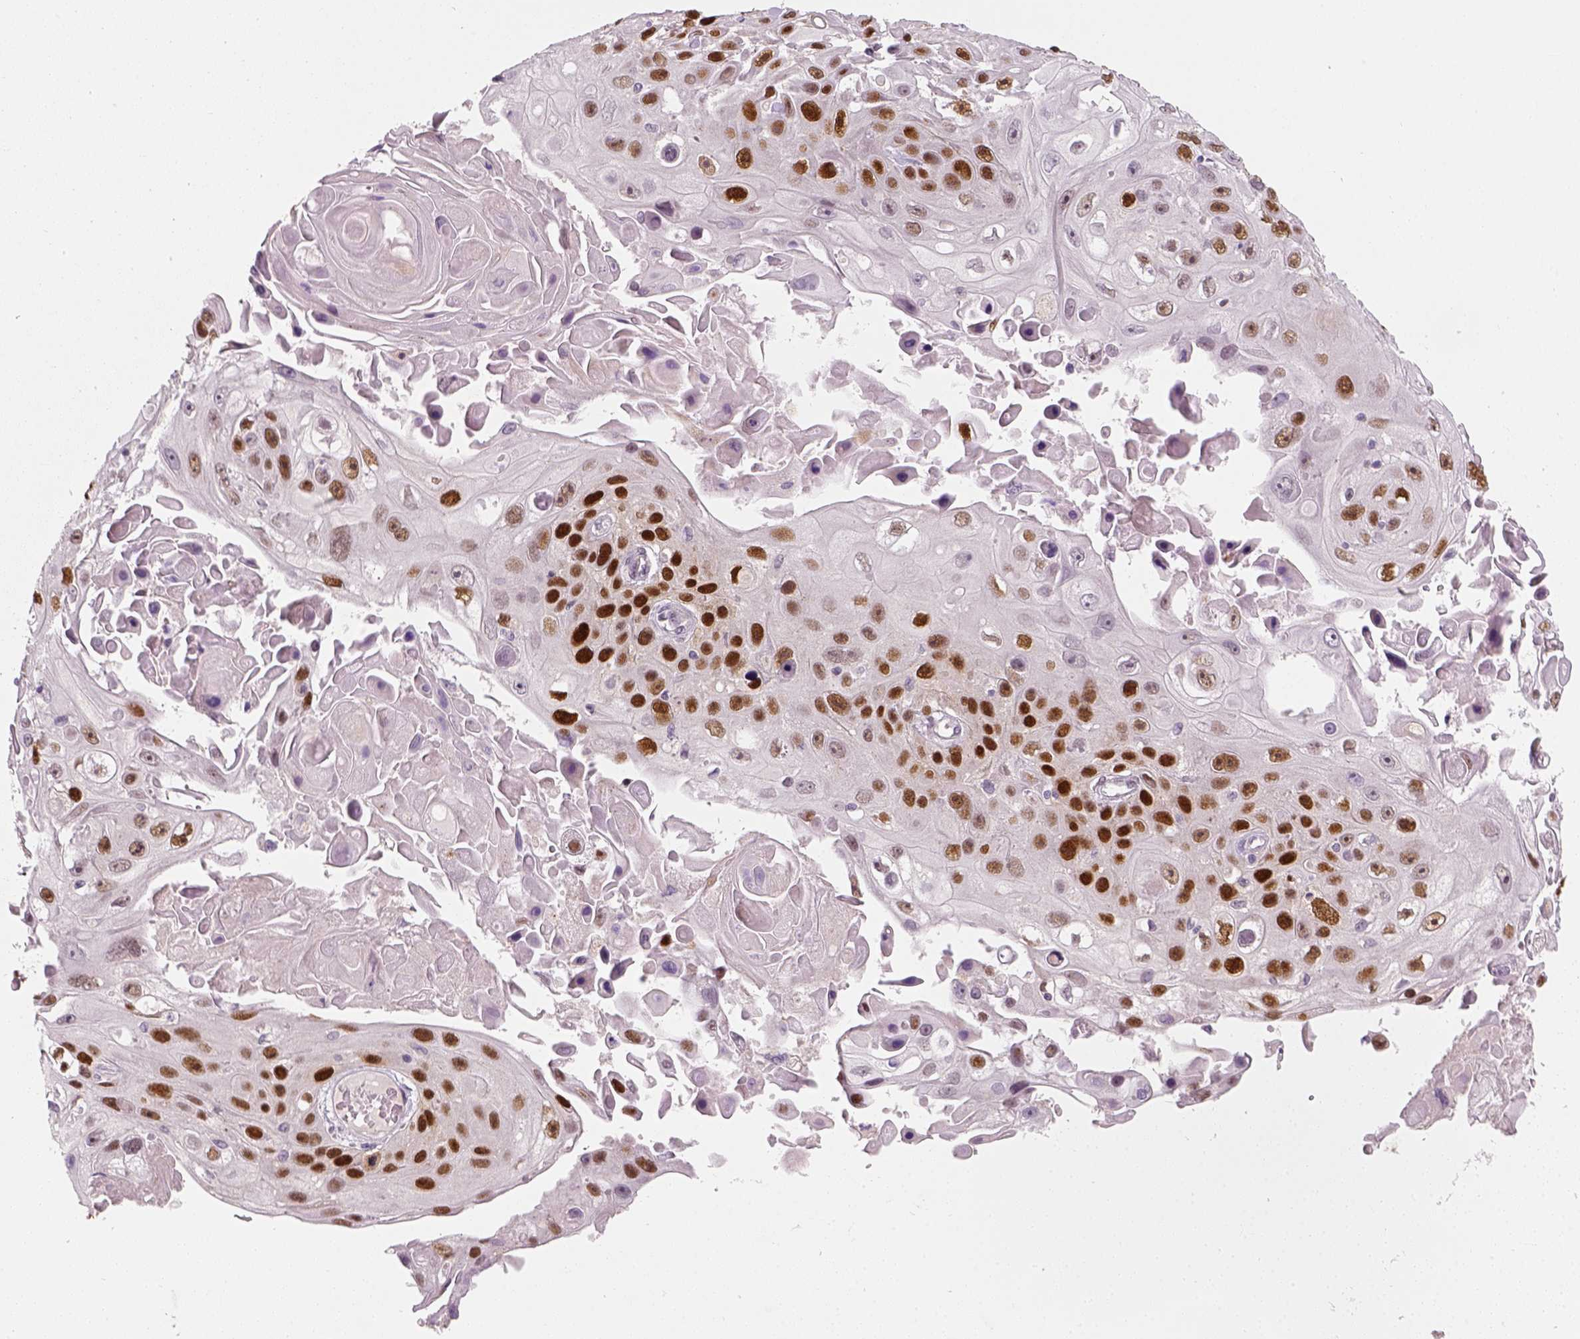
{"staining": {"intensity": "strong", "quantity": ">75%", "location": "nuclear"}, "tissue": "skin cancer", "cell_type": "Tumor cells", "image_type": "cancer", "snomed": [{"axis": "morphology", "description": "Squamous cell carcinoma, NOS"}, {"axis": "topography", "description": "Skin"}], "caption": "Immunohistochemistry staining of squamous cell carcinoma (skin), which displays high levels of strong nuclear expression in about >75% of tumor cells indicating strong nuclear protein staining. The staining was performed using DAB (brown) for protein detection and nuclei were counterstained in hematoxylin (blue).", "gene": "TP53", "patient": {"sex": "male", "age": 82}}